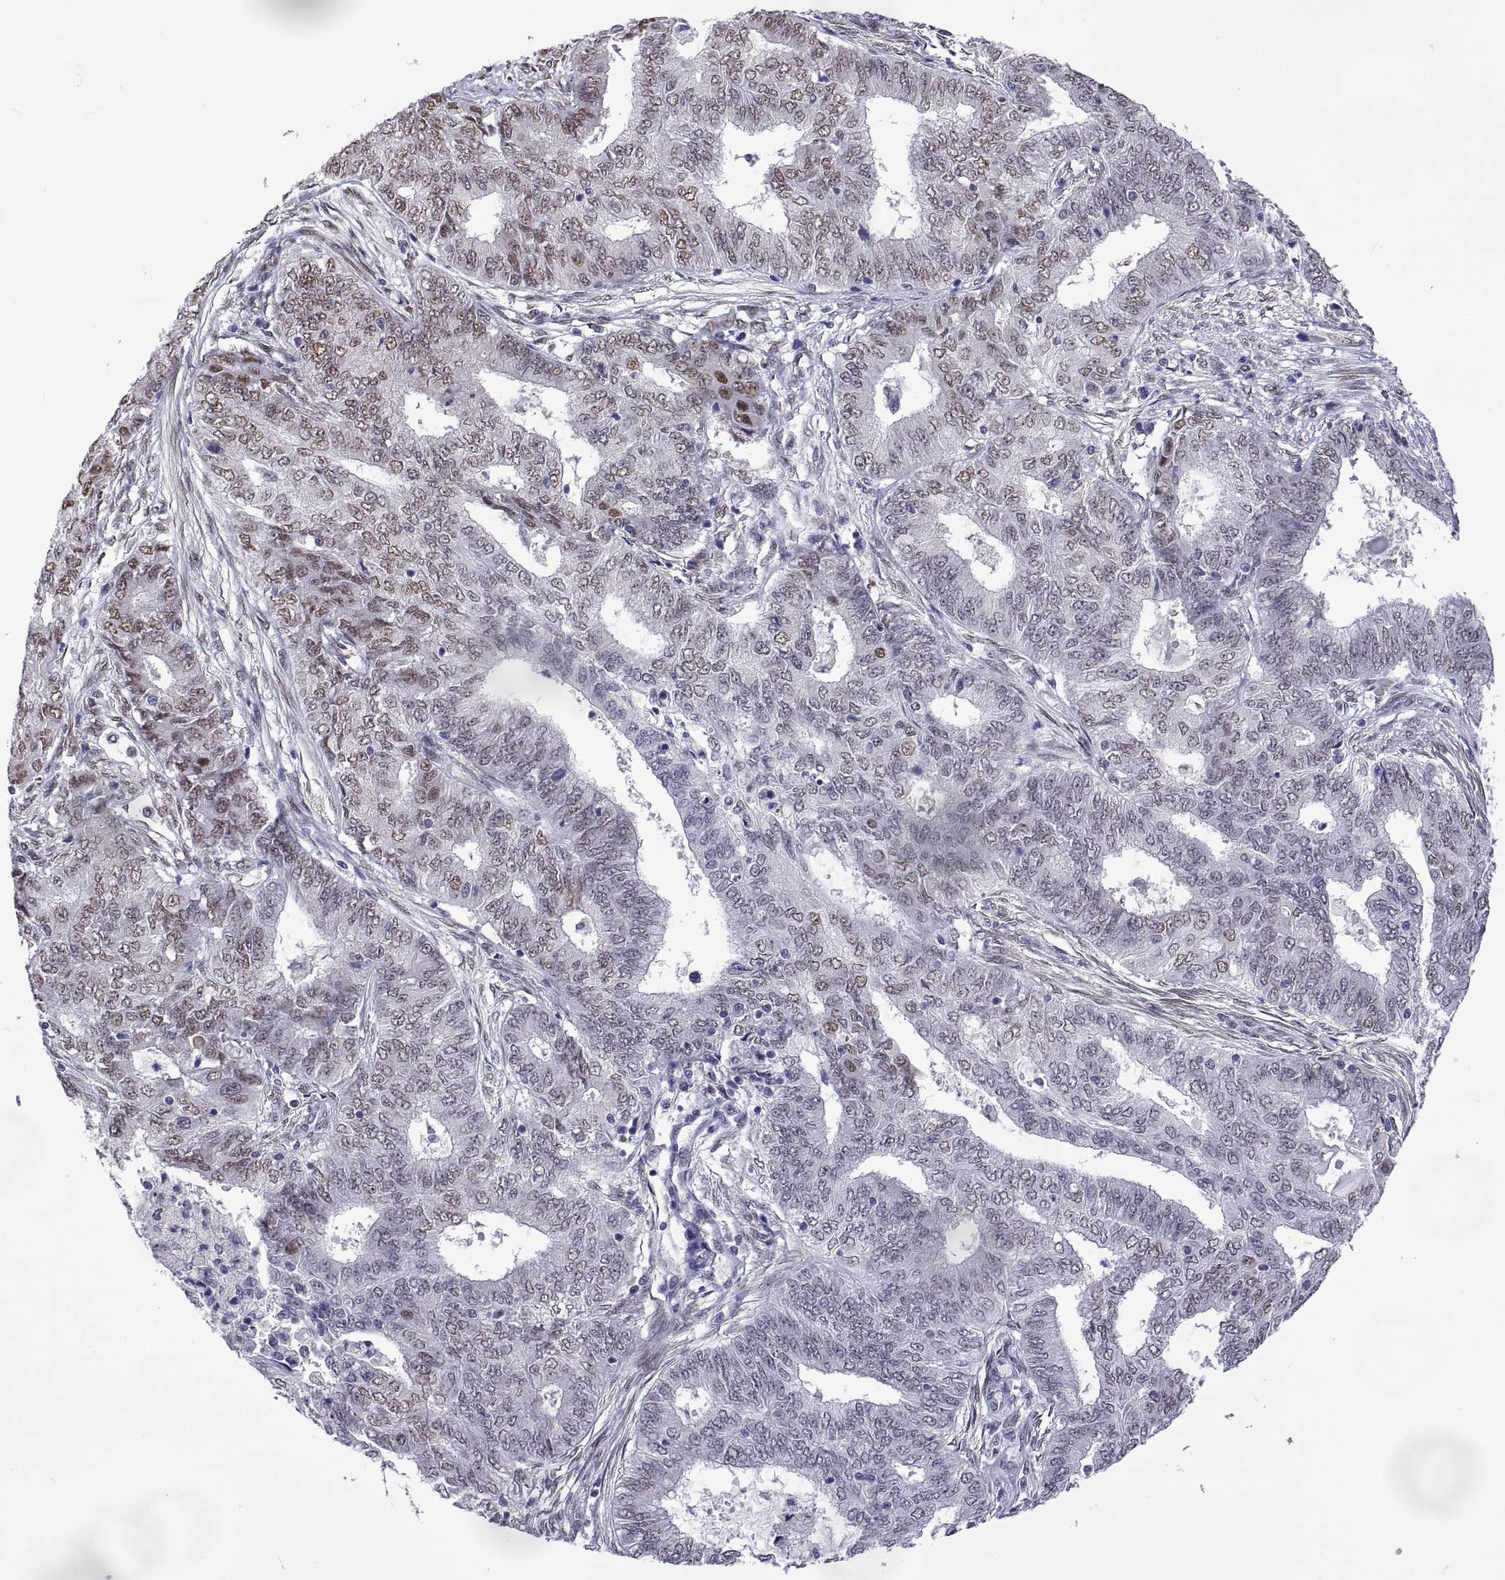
{"staining": {"intensity": "weak", "quantity": "25%-75%", "location": "nuclear"}, "tissue": "endometrial cancer", "cell_type": "Tumor cells", "image_type": "cancer", "snomed": [{"axis": "morphology", "description": "Adenocarcinoma, NOS"}, {"axis": "topography", "description": "Endometrium"}], "caption": "Immunohistochemical staining of human endometrial adenocarcinoma exhibits low levels of weak nuclear staining in approximately 25%-75% of tumor cells. (DAB (3,3'-diaminobenzidine) IHC, brown staining for protein, blue staining for nuclei).", "gene": "NR4A1", "patient": {"sex": "female", "age": 62}}